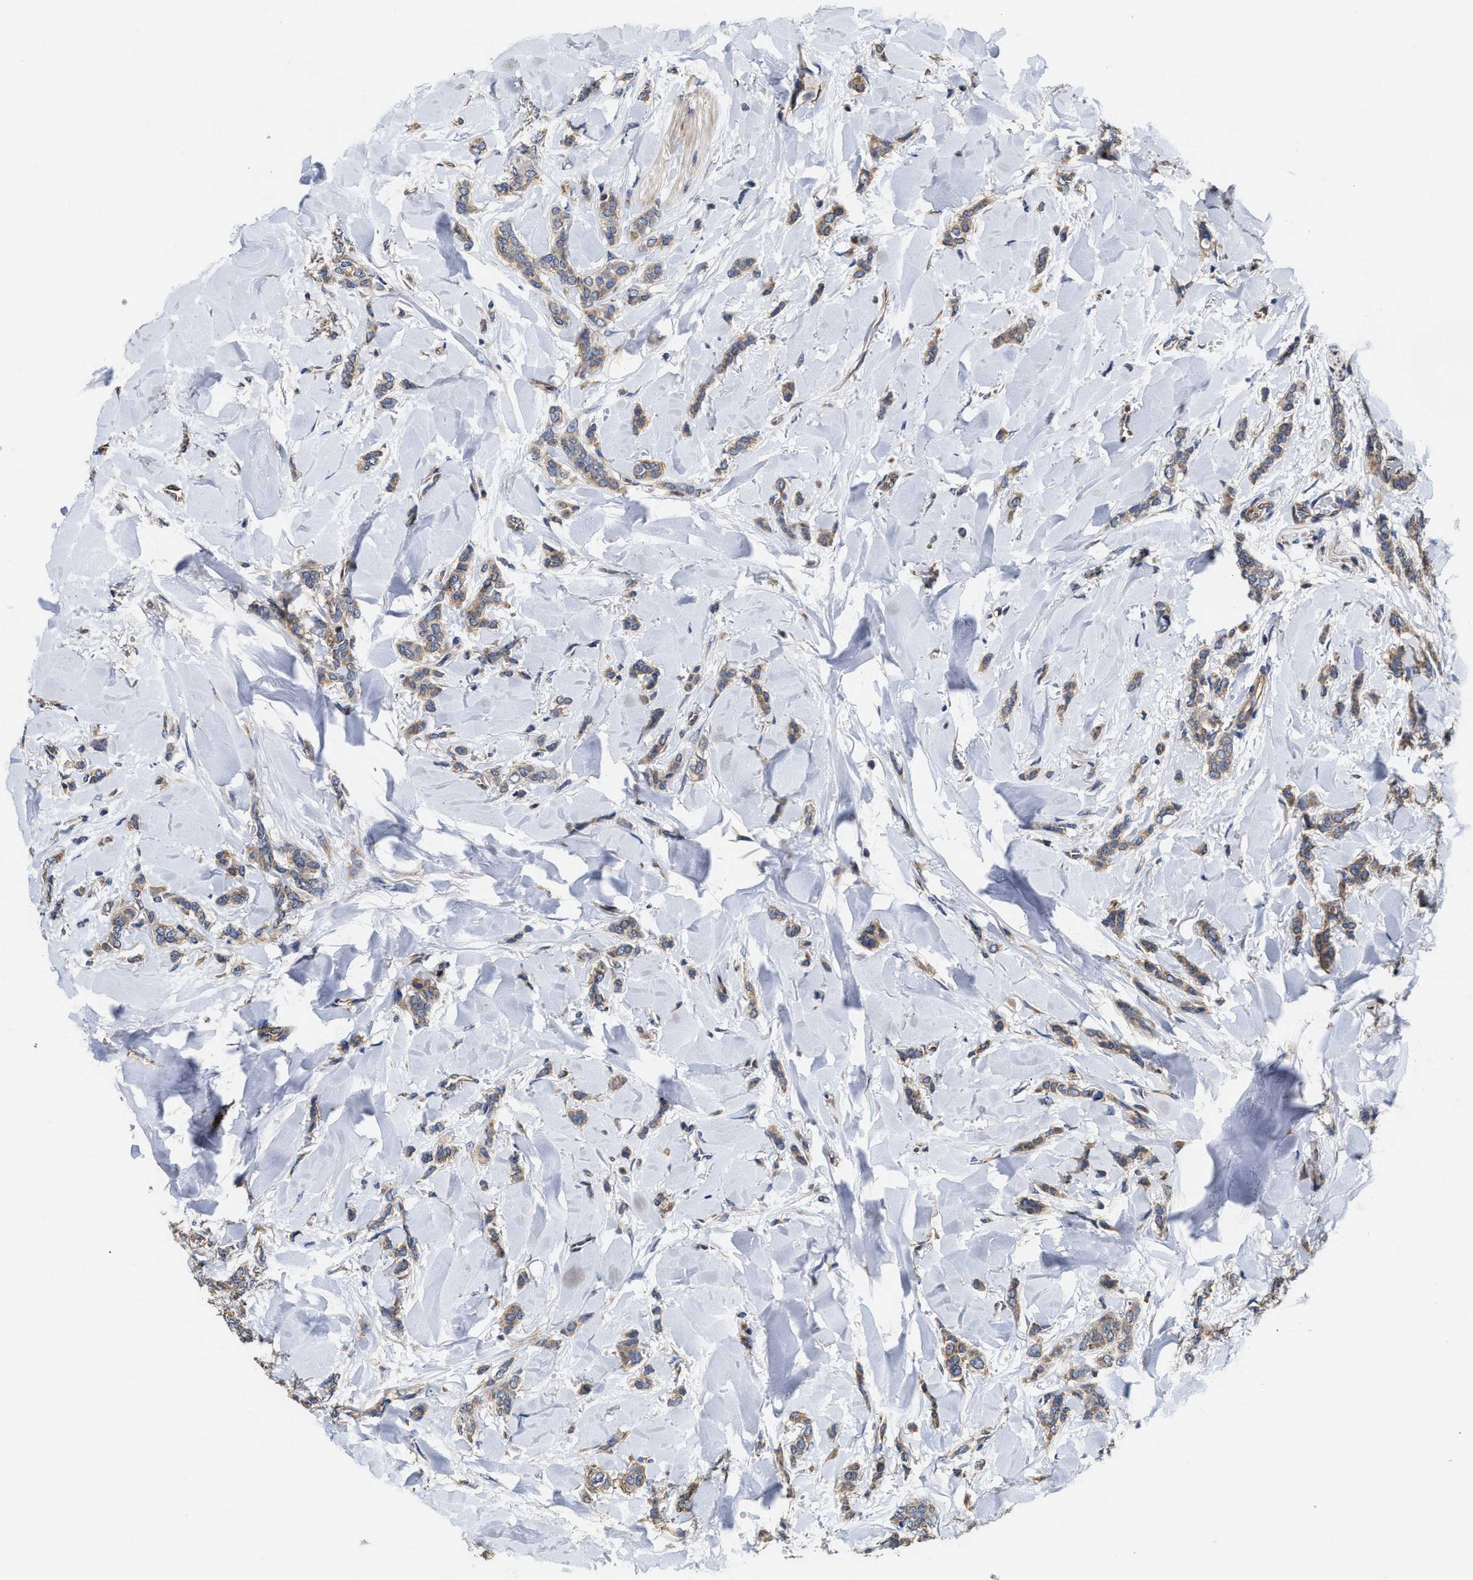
{"staining": {"intensity": "weak", "quantity": ">75%", "location": "cytoplasmic/membranous"}, "tissue": "breast cancer", "cell_type": "Tumor cells", "image_type": "cancer", "snomed": [{"axis": "morphology", "description": "Lobular carcinoma"}, {"axis": "topography", "description": "Skin"}, {"axis": "topography", "description": "Breast"}], "caption": "DAB (3,3'-diaminobenzidine) immunohistochemical staining of breast cancer shows weak cytoplasmic/membranous protein staining in about >75% of tumor cells. (IHC, brightfield microscopy, high magnification).", "gene": "TRAF6", "patient": {"sex": "female", "age": 46}}